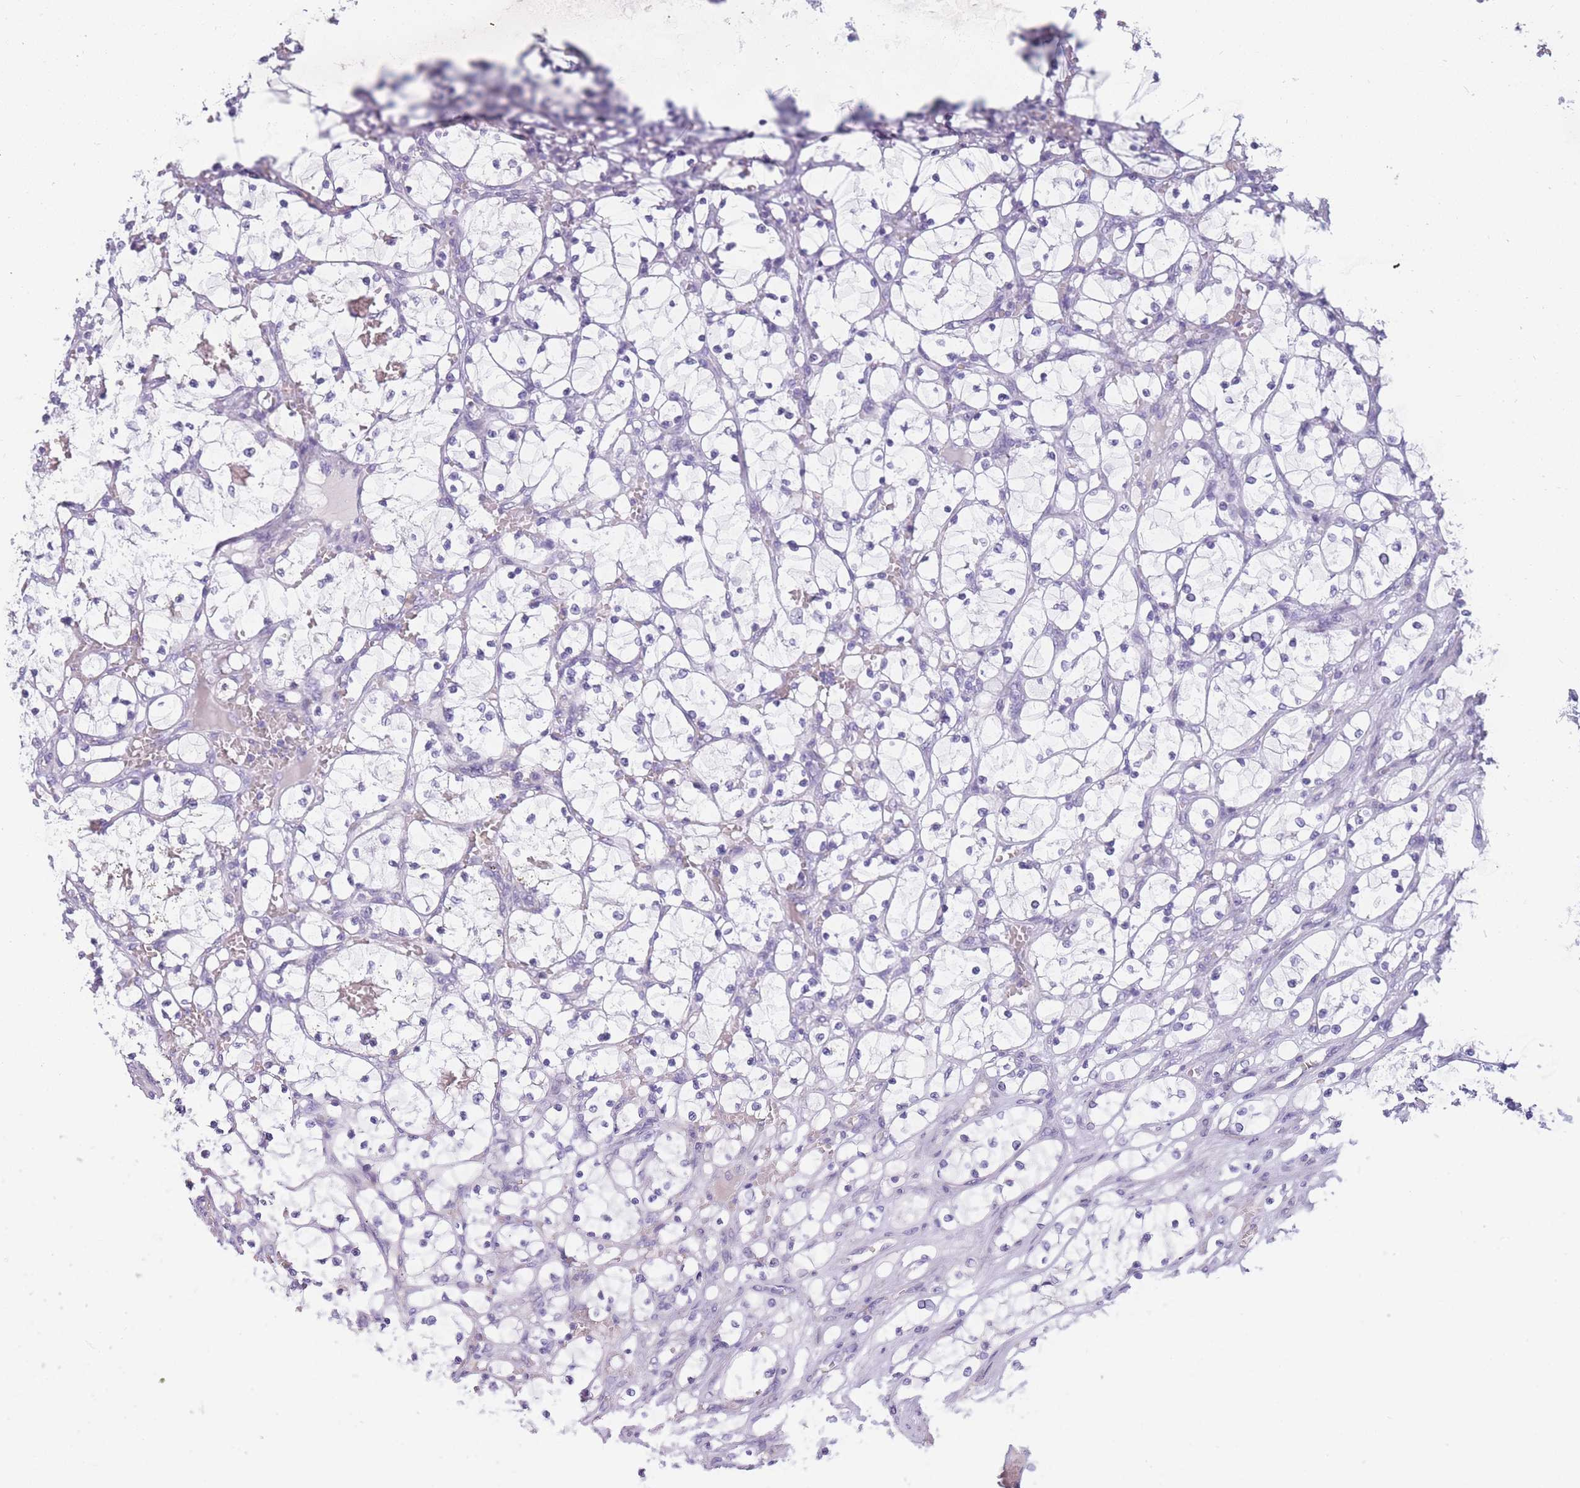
{"staining": {"intensity": "negative", "quantity": "none", "location": "none"}, "tissue": "renal cancer", "cell_type": "Tumor cells", "image_type": "cancer", "snomed": [{"axis": "morphology", "description": "Adenocarcinoma, NOS"}, {"axis": "topography", "description": "Kidney"}], "caption": "Tumor cells show no significant staining in renal adenocarcinoma.", "gene": "NDUFAF6", "patient": {"sex": "female", "age": 69}}